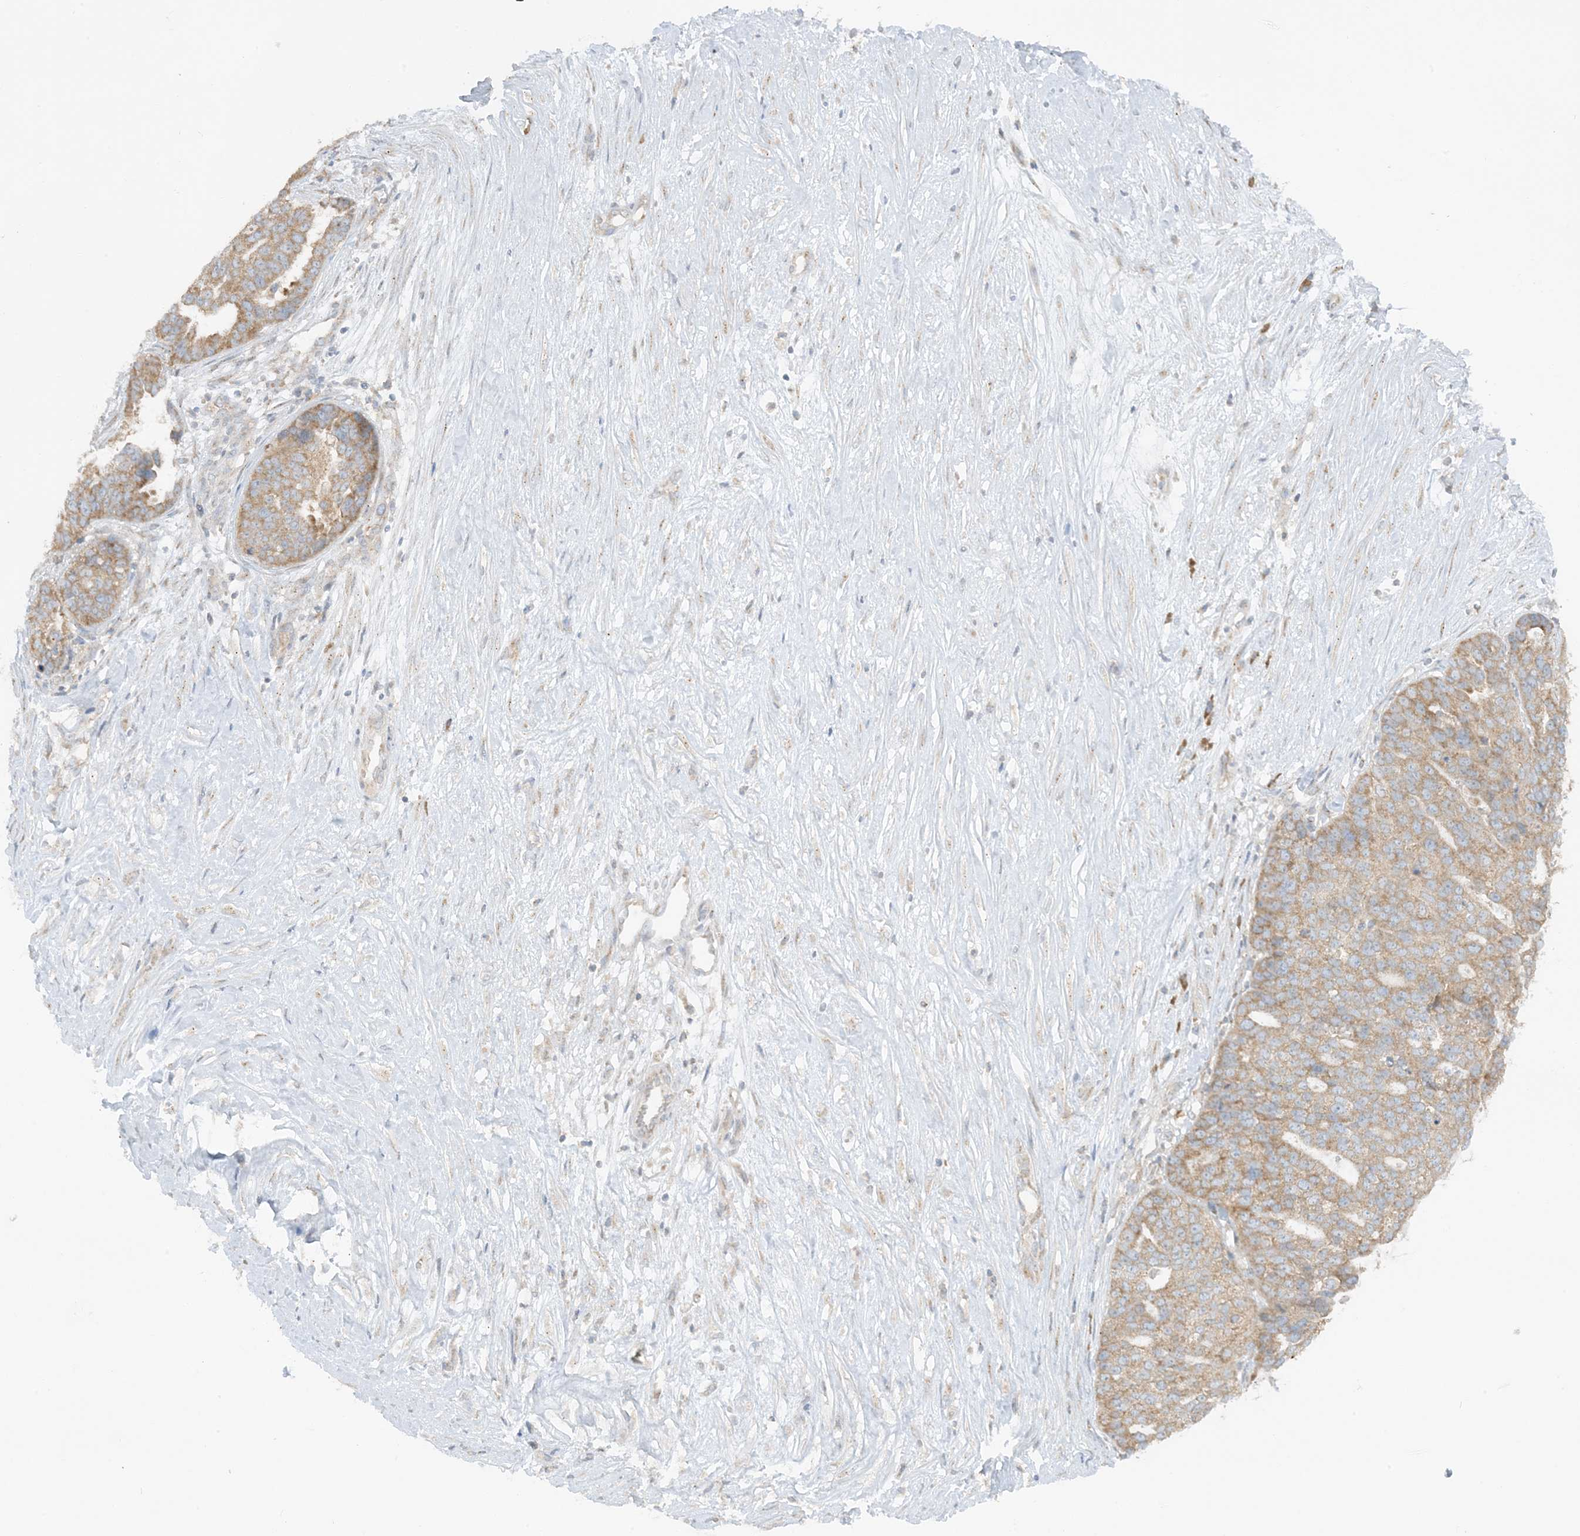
{"staining": {"intensity": "moderate", "quantity": ">75%", "location": "cytoplasmic/membranous"}, "tissue": "ovarian cancer", "cell_type": "Tumor cells", "image_type": "cancer", "snomed": [{"axis": "morphology", "description": "Cystadenocarcinoma, serous, NOS"}, {"axis": "topography", "description": "Ovary"}], "caption": "This histopathology image reveals ovarian cancer (serous cystadenocarcinoma) stained with immunohistochemistry to label a protein in brown. The cytoplasmic/membranous of tumor cells show moderate positivity for the protein. Nuclei are counter-stained blue.", "gene": "RPP40", "patient": {"sex": "female", "age": 59}}